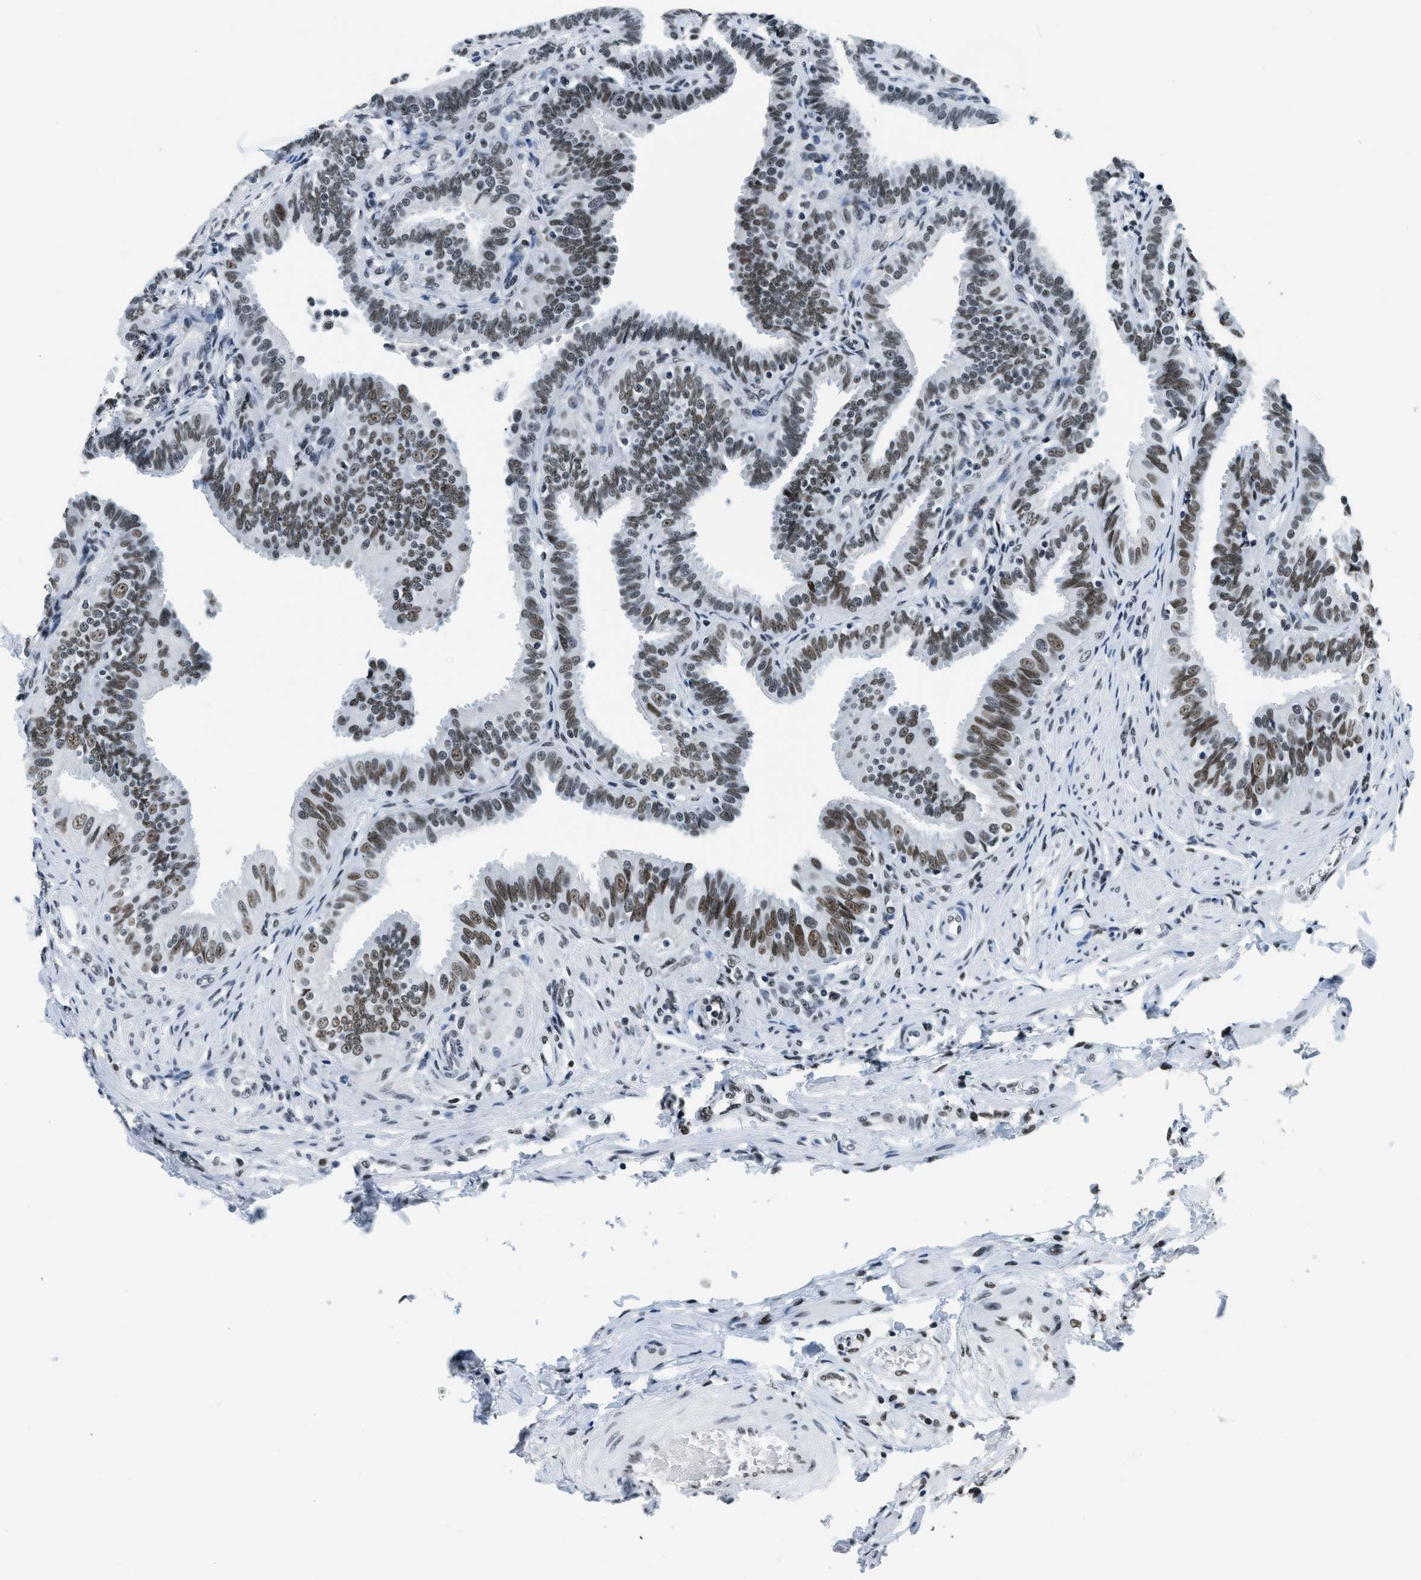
{"staining": {"intensity": "moderate", "quantity": ">75%", "location": "nuclear"}, "tissue": "fallopian tube", "cell_type": "Glandular cells", "image_type": "normal", "snomed": [{"axis": "morphology", "description": "Normal tissue, NOS"}, {"axis": "topography", "description": "Fallopian tube"}, {"axis": "topography", "description": "Placenta"}], "caption": "The immunohistochemical stain shows moderate nuclear expression in glandular cells of benign fallopian tube.", "gene": "TOP1", "patient": {"sex": "female", "age": 34}}